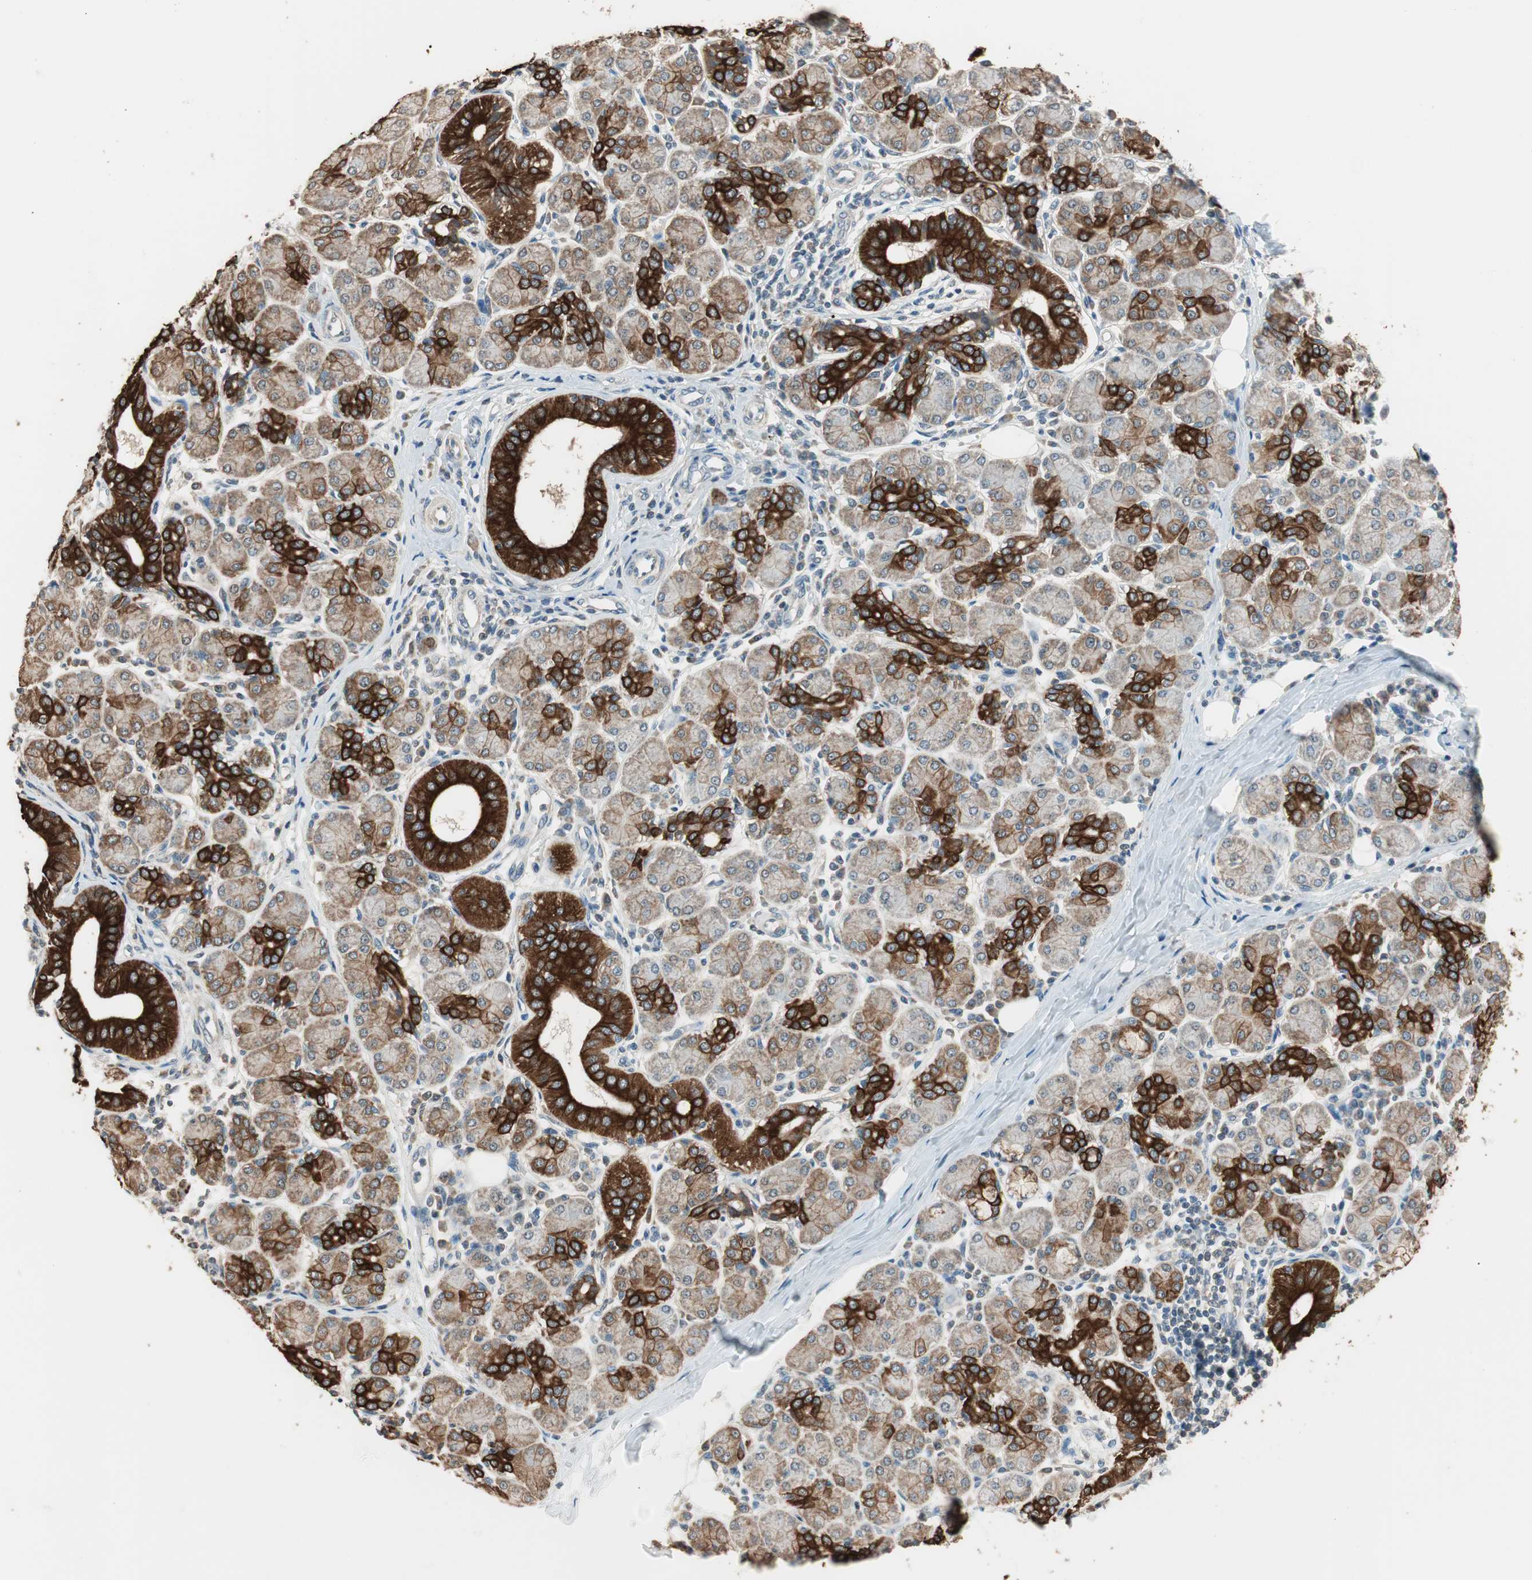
{"staining": {"intensity": "weak", "quantity": "25%-75%", "location": "cytoplasmic/membranous"}, "tissue": "salivary gland", "cell_type": "Glandular cells", "image_type": "normal", "snomed": [{"axis": "morphology", "description": "Normal tissue, NOS"}, {"axis": "morphology", "description": "Inflammation, NOS"}, {"axis": "topography", "description": "Lymph node"}, {"axis": "topography", "description": "Salivary gland"}], "caption": "Protein staining of normal salivary gland exhibits weak cytoplasmic/membranous staining in approximately 25%-75% of glandular cells.", "gene": "TRIM21", "patient": {"sex": "male", "age": 3}}